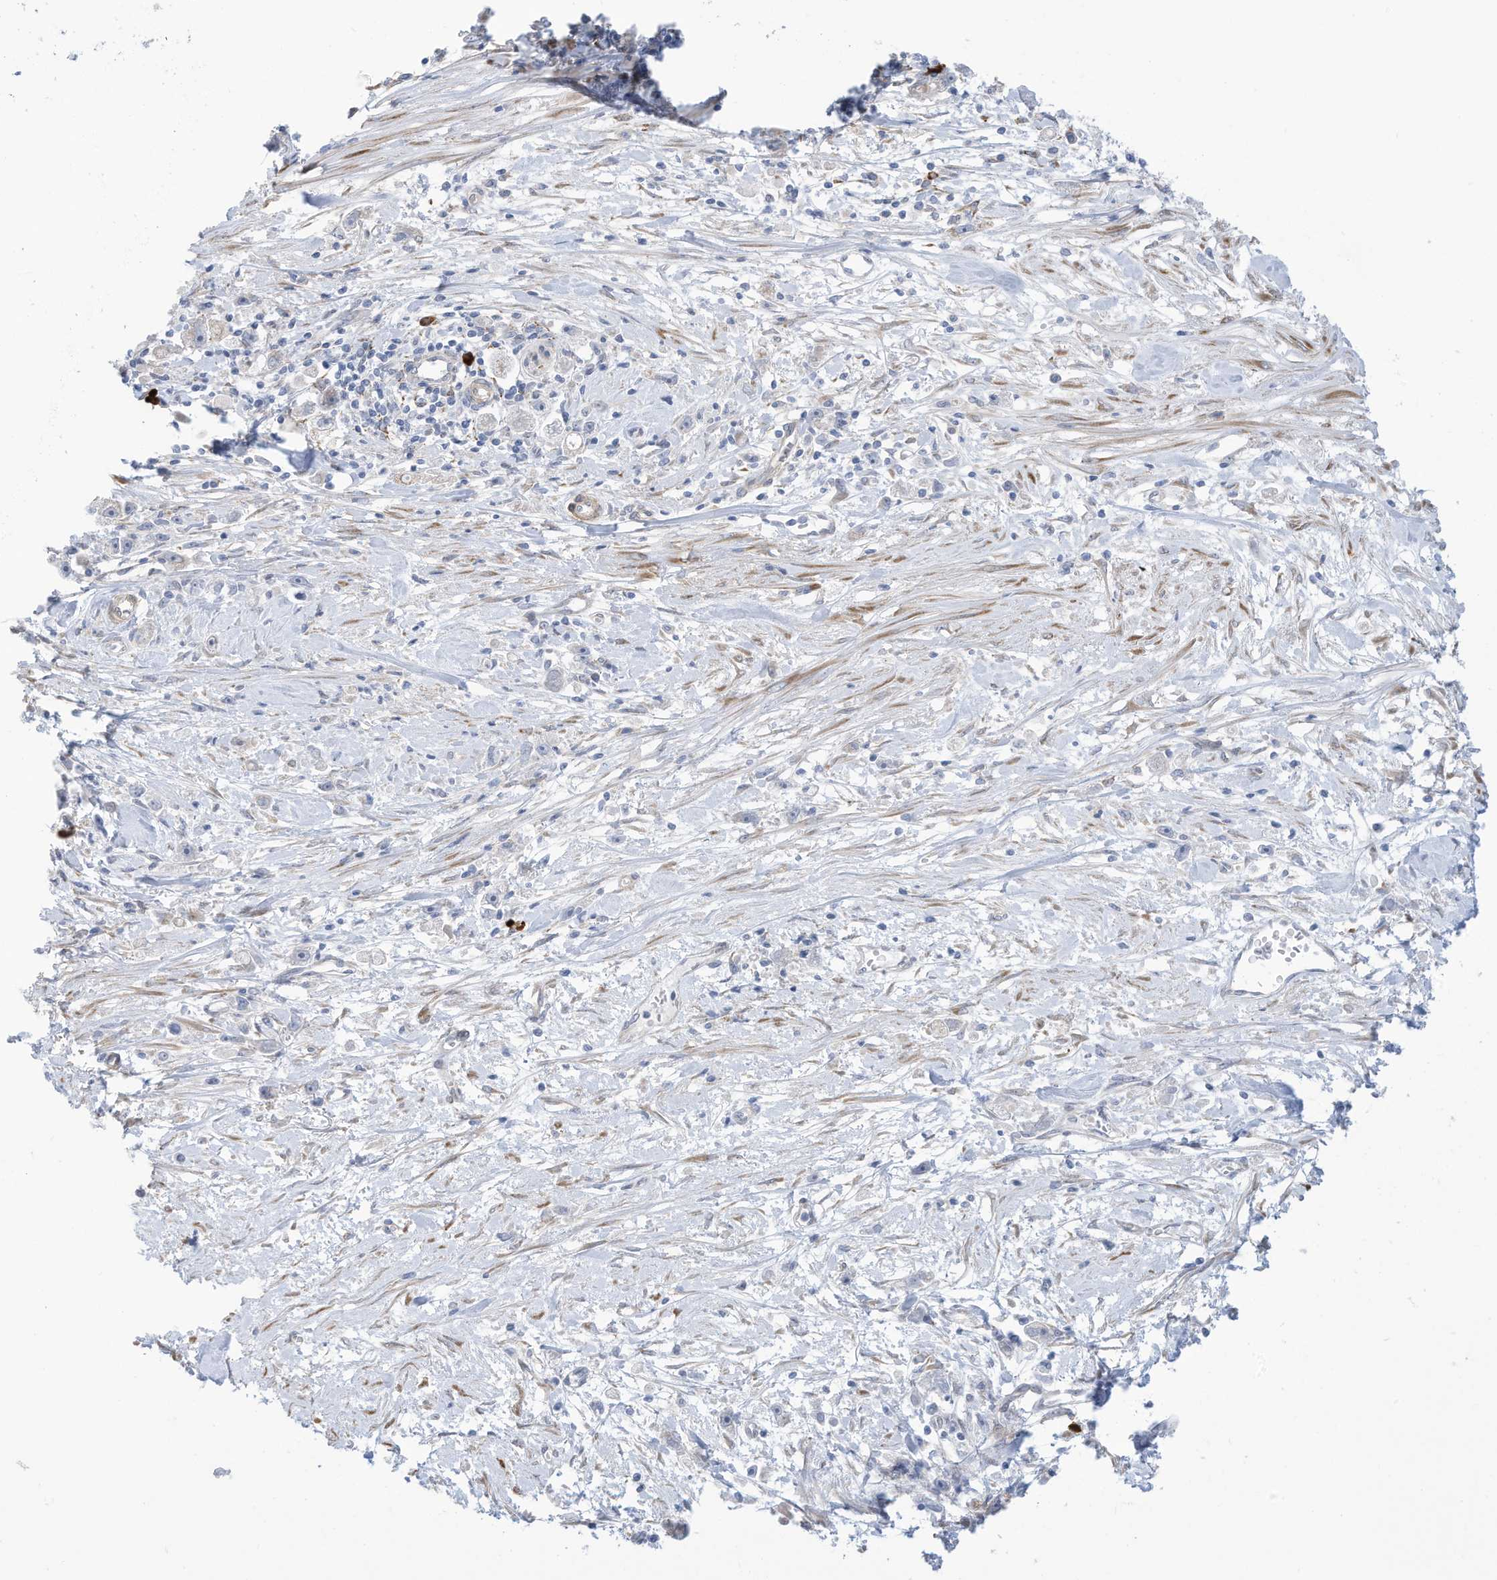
{"staining": {"intensity": "negative", "quantity": "none", "location": "none"}, "tissue": "stomach cancer", "cell_type": "Tumor cells", "image_type": "cancer", "snomed": [{"axis": "morphology", "description": "Adenocarcinoma, NOS"}, {"axis": "topography", "description": "Stomach"}], "caption": "High power microscopy photomicrograph of an immunohistochemistry image of stomach cancer, revealing no significant expression in tumor cells.", "gene": "ZNF292", "patient": {"sex": "female", "age": 59}}